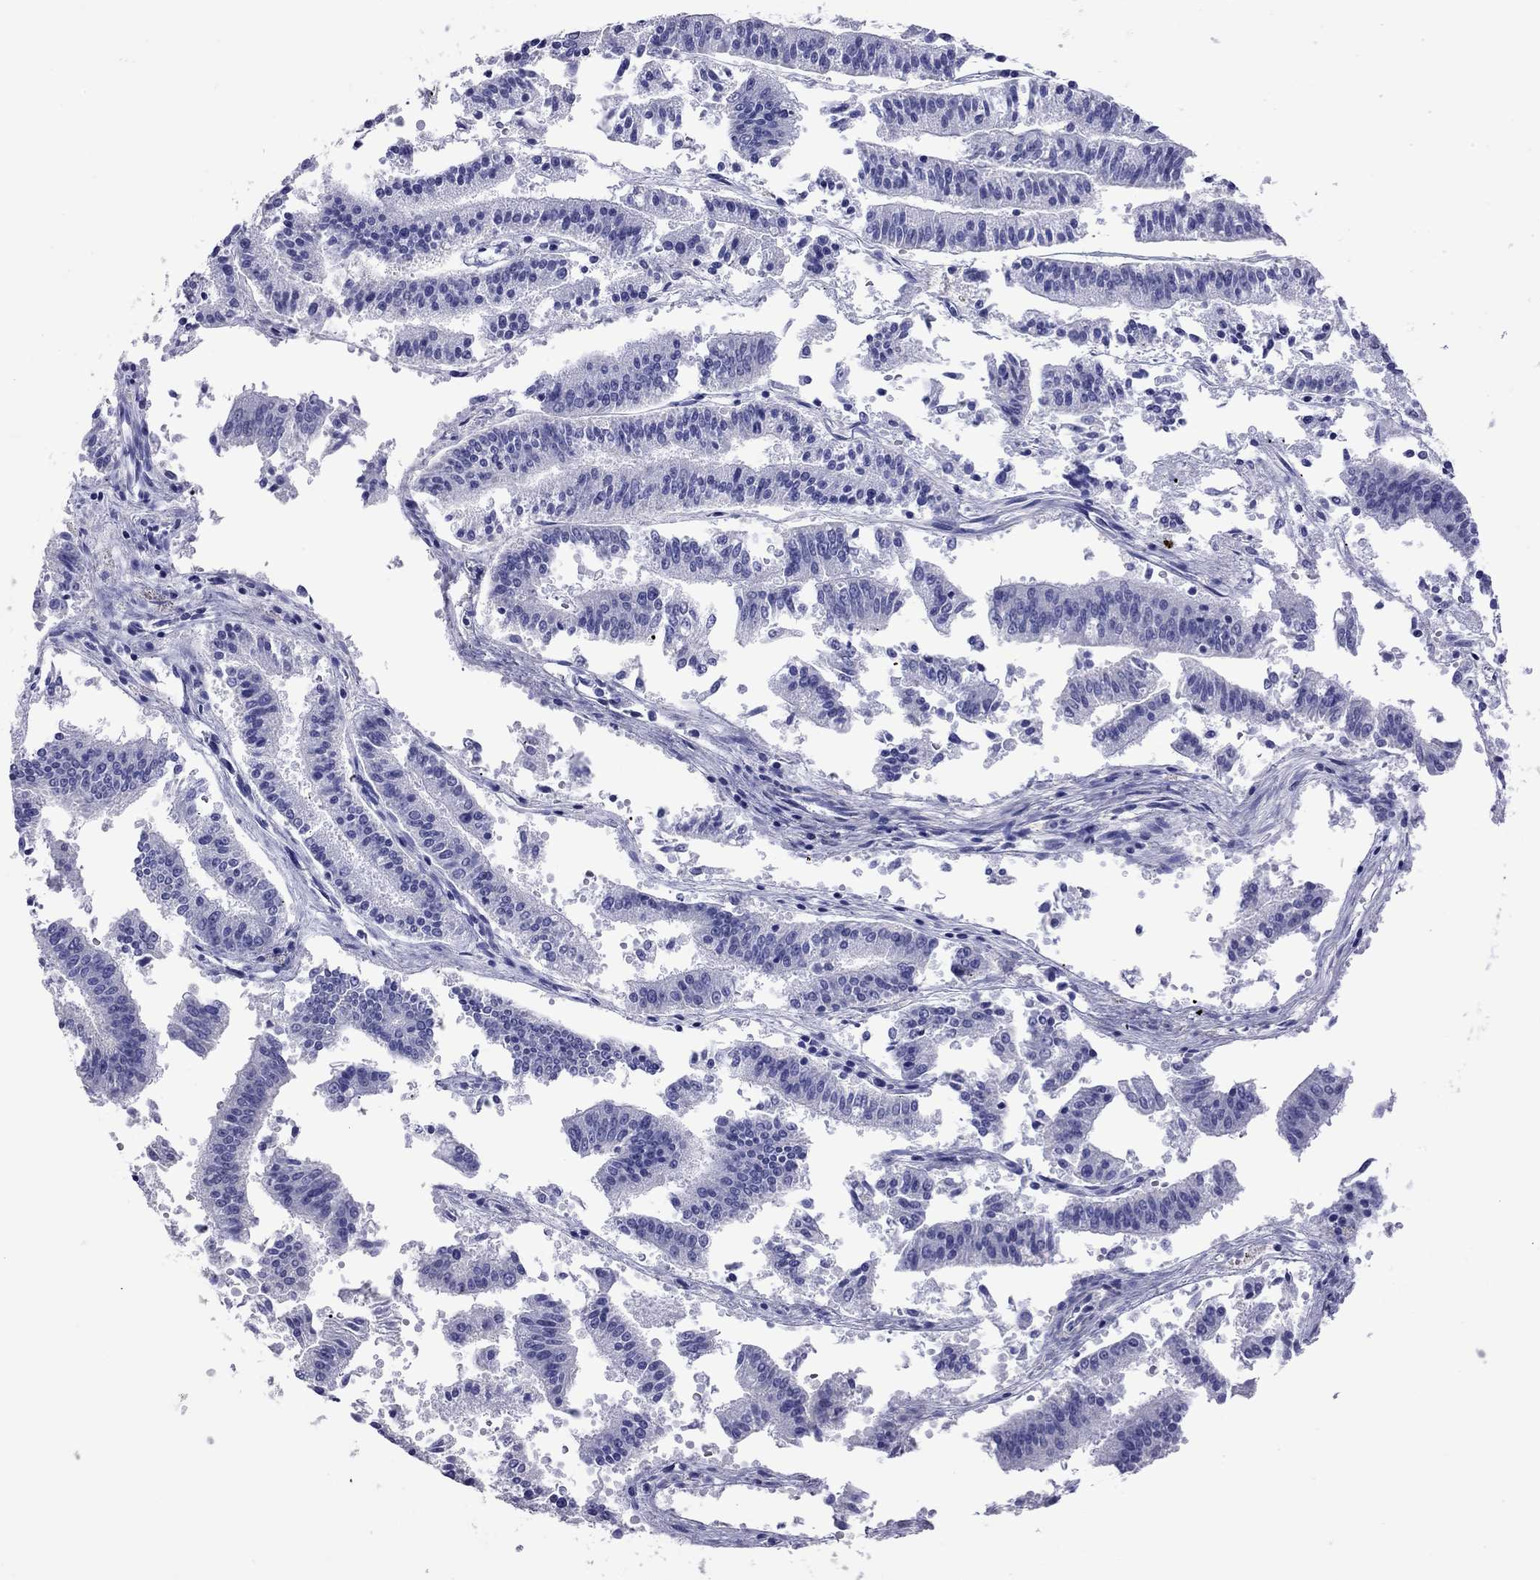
{"staining": {"intensity": "negative", "quantity": "none", "location": "none"}, "tissue": "endometrial cancer", "cell_type": "Tumor cells", "image_type": "cancer", "snomed": [{"axis": "morphology", "description": "Adenocarcinoma, NOS"}, {"axis": "topography", "description": "Endometrium"}], "caption": "The histopathology image exhibits no staining of tumor cells in endometrial adenocarcinoma.", "gene": "KIAA2012", "patient": {"sex": "female", "age": 66}}